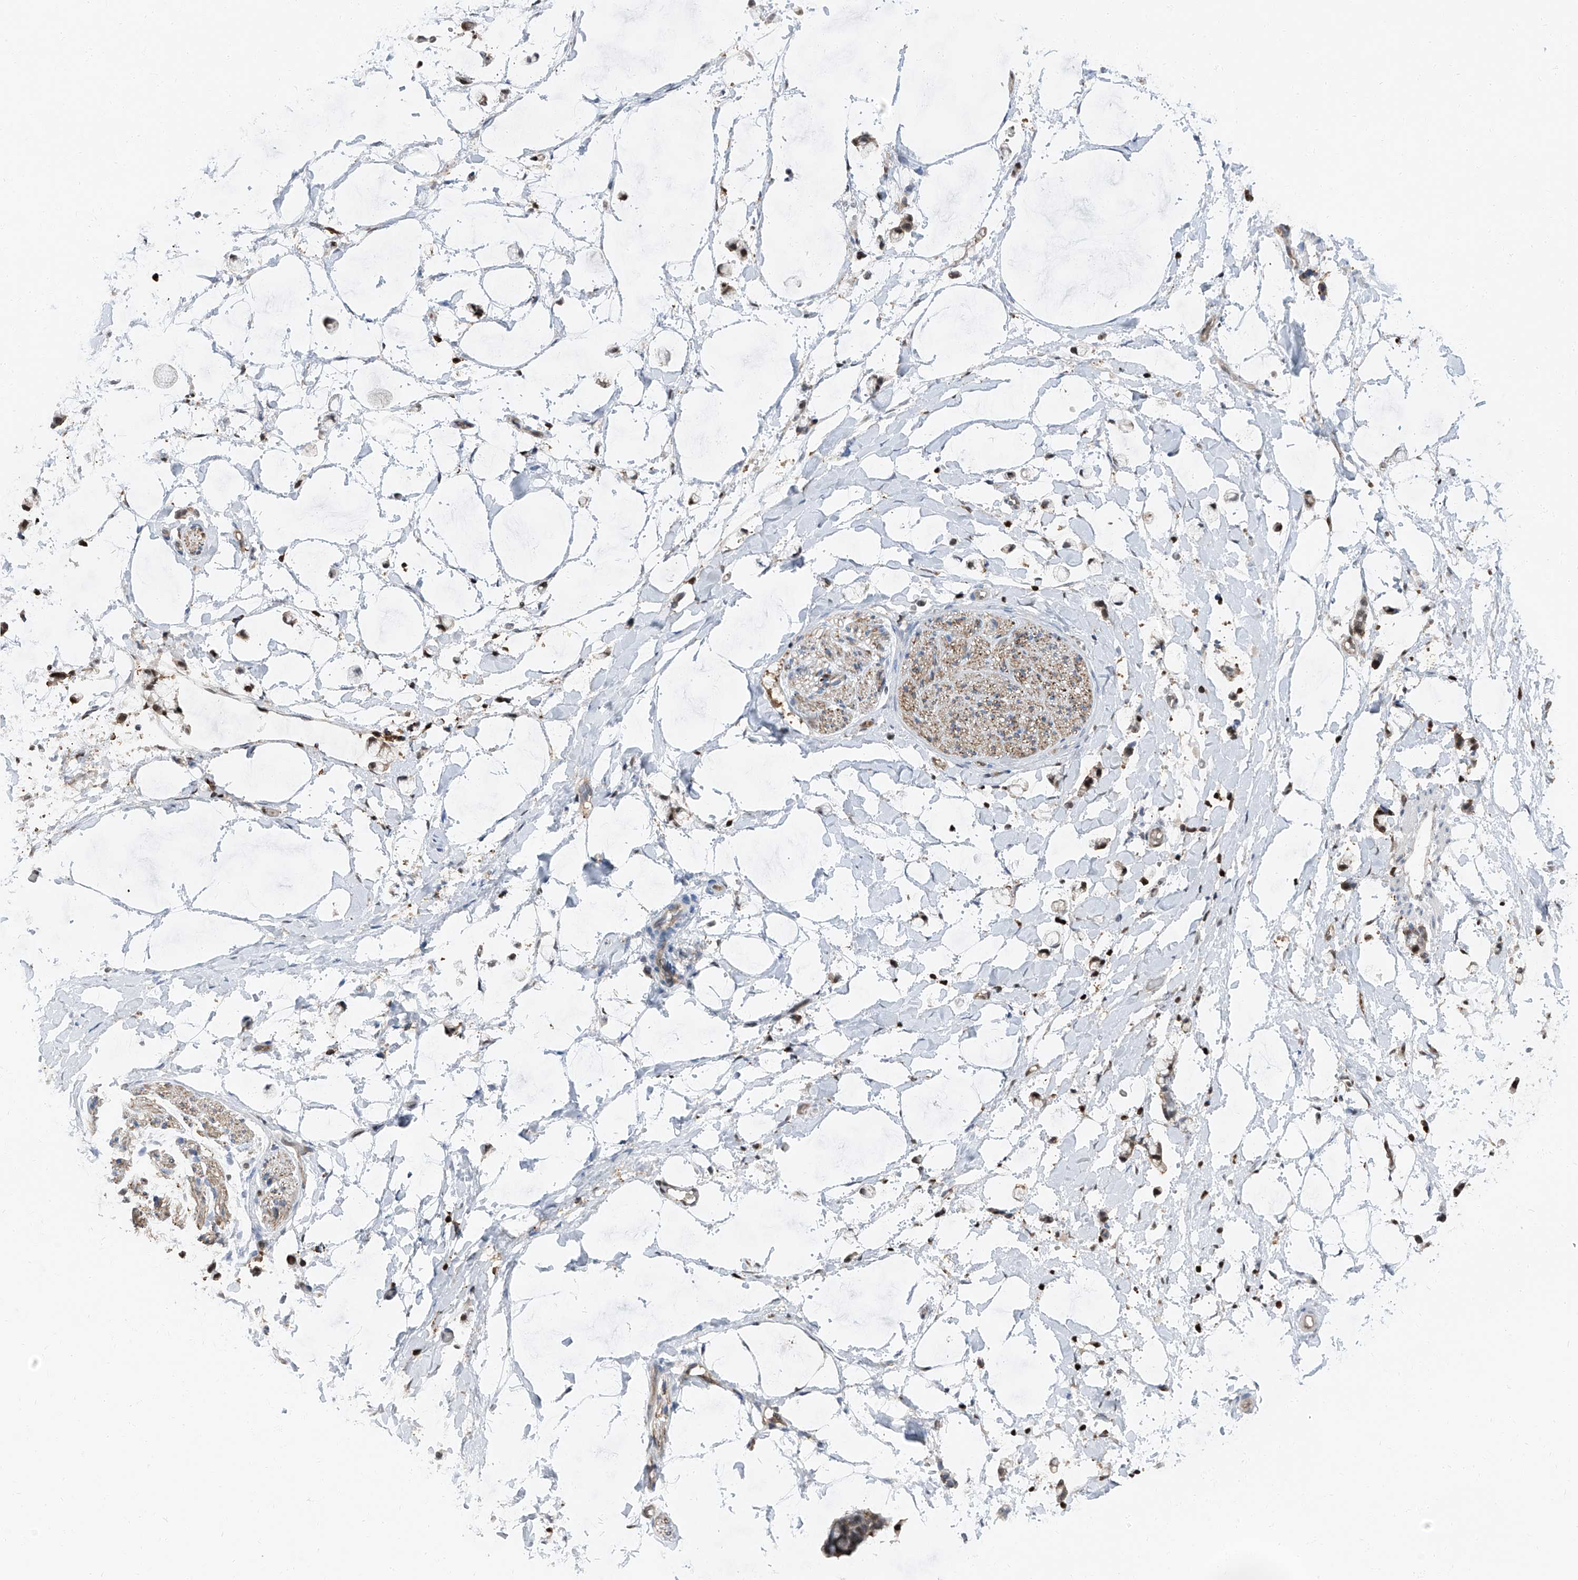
{"staining": {"intensity": "negative", "quantity": "none", "location": "none"}, "tissue": "adipose tissue", "cell_type": "Adipocytes", "image_type": "normal", "snomed": [{"axis": "morphology", "description": "Normal tissue, NOS"}, {"axis": "morphology", "description": "Adenocarcinoma, NOS"}, {"axis": "topography", "description": "Colon"}, {"axis": "topography", "description": "Peripheral nerve tissue"}], "caption": "This is a micrograph of immunohistochemistry staining of benign adipose tissue, which shows no staining in adipocytes.", "gene": "PSMB10", "patient": {"sex": "male", "age": 14}}